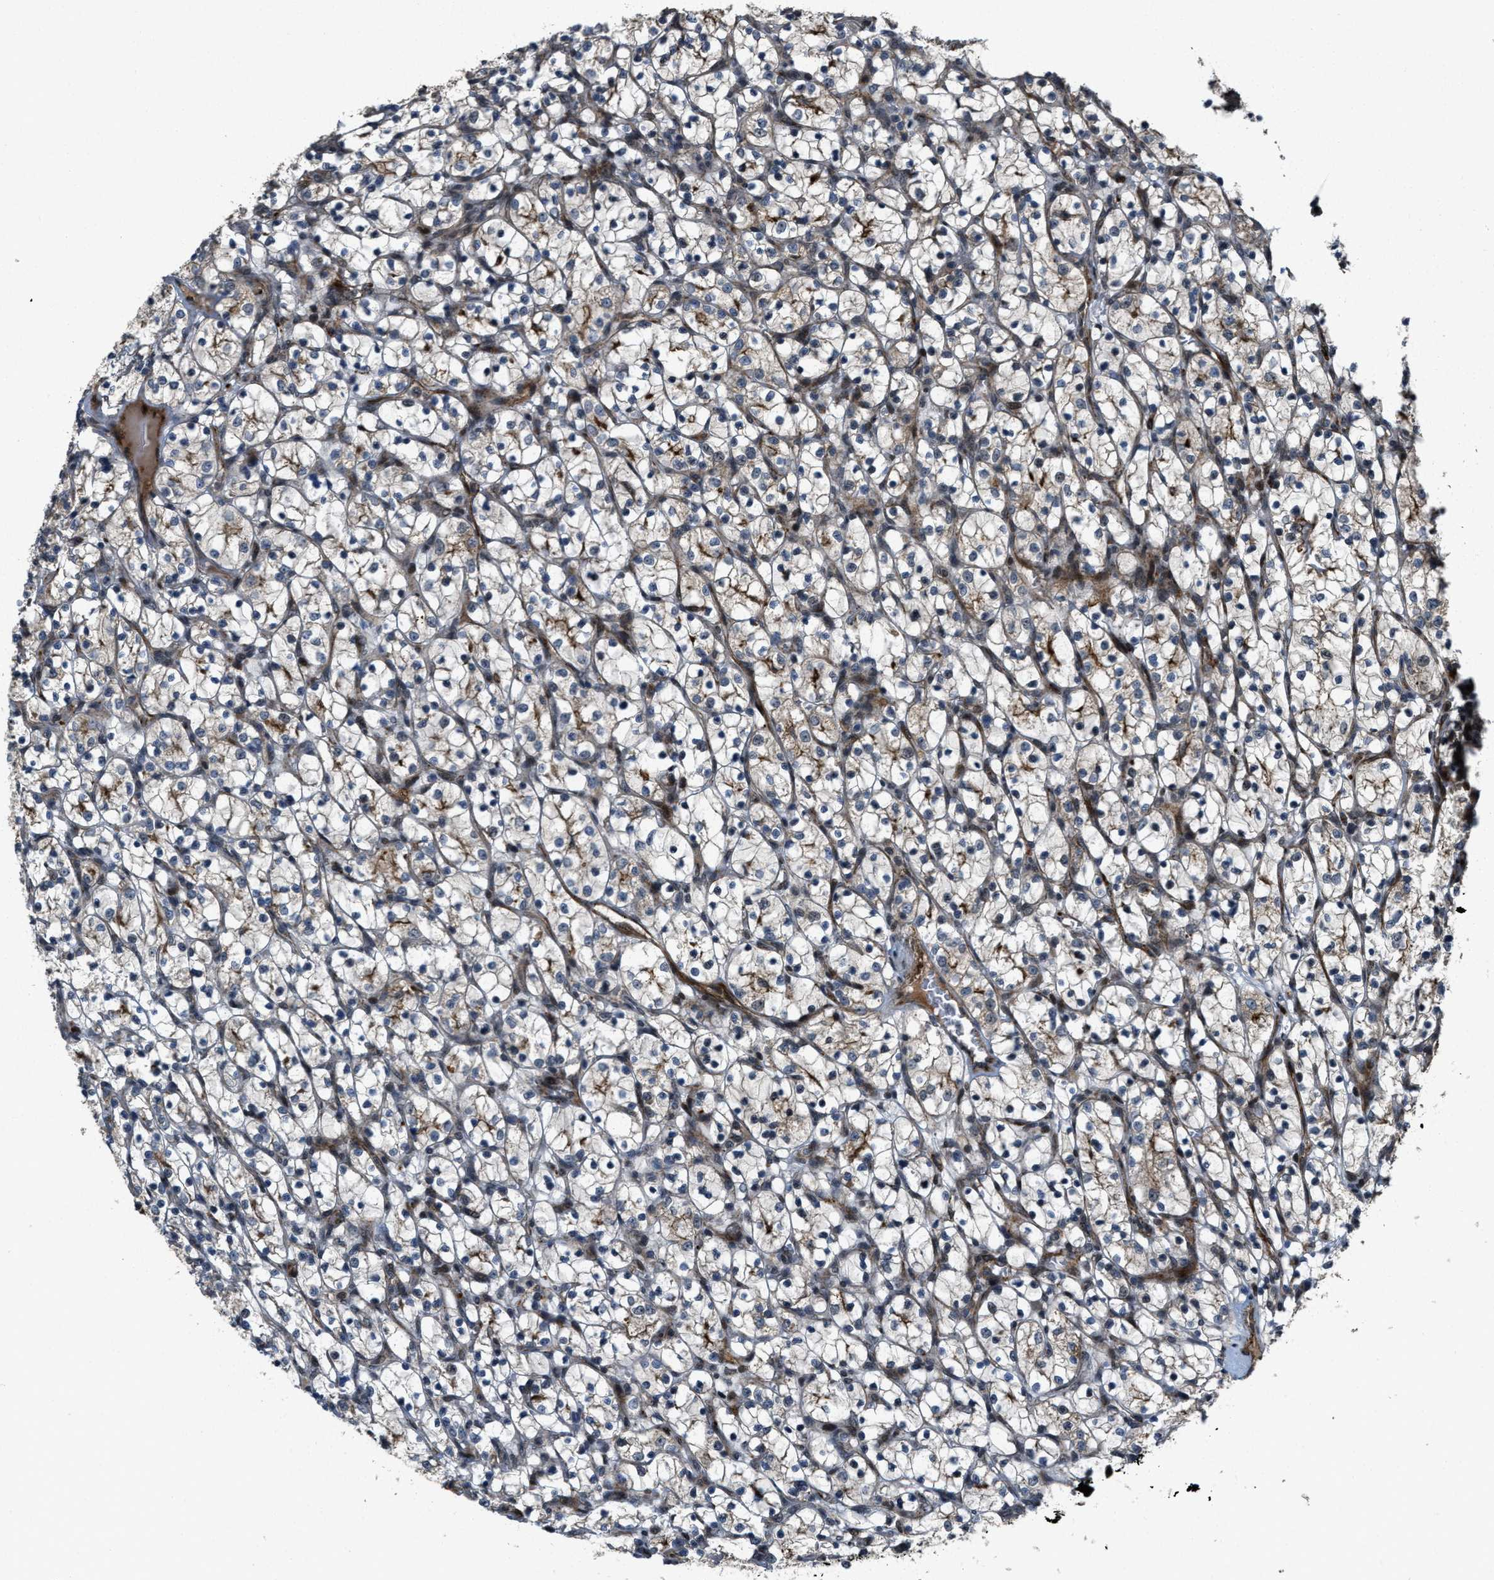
{"staining": {"intensity": "moderate", "quantity": "<25%", "location": "cytoplasmic/membranous"}, "tissue": "renal cancer", "cell_type": "Tumor cells", "image_type": "cancer", "snomed": [{"axis": "morphology", "description": "Adenocarcinoma, NOS"}, {"axis": "topography", "description": "Kidney"}], "caption": "Immunohistochemistry (DAB) staining of human renal adenocarcinoma shows moderate cytoplasmic/membranous protein positivity in about <25% of tumor cells. (Stains: DAB in brown, nuclei in blue, Microscopy: brightfield microscopy at high magnification).", "gene": "DPF2", "patient": {"sex": "female", "age": 69}}